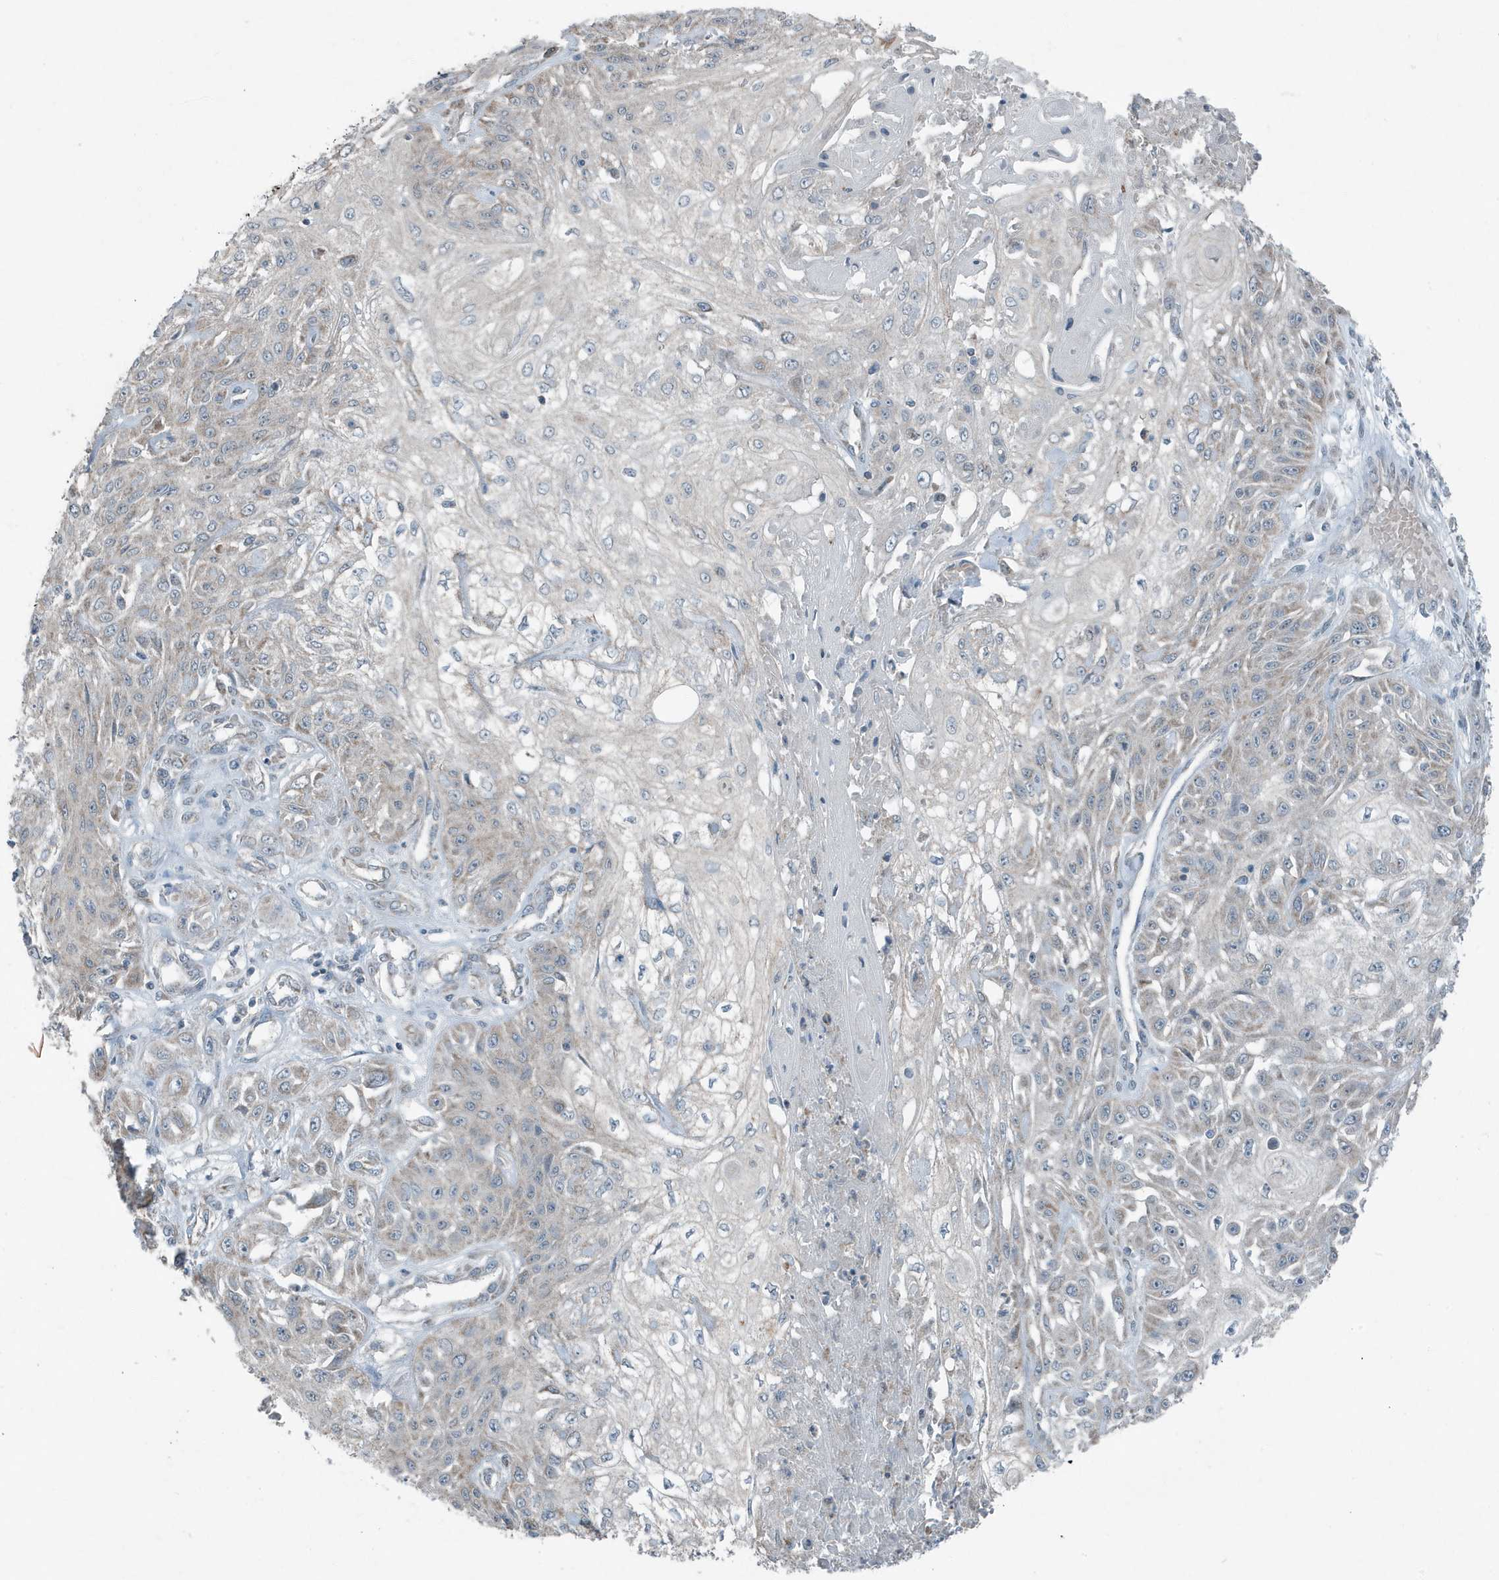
{"staining": {"intensity": "weak", "quantity": "<25%", "location": "cytoplasmic/membranous"}, "tissue": "skin cancer", "cell_type": "Tumor cells", "image_type": "cancer", "snomed": [{"axis": "morphology", "description": "Squamous cell carcinoma, NOS"}, {"axis": "morphology", "description": "Squamous cell carcinoma, metastatic, NOS"}, {"axis": "topography", "description": "Skin"}, {"axis": "topography", "description": "Lymph node"}], "caption": "An image of human skin squamous cell carcinoma is negative for staining in tumor cells.", "gene": "MT-CYB", "patient": {"sex": "male", "age": 75}}